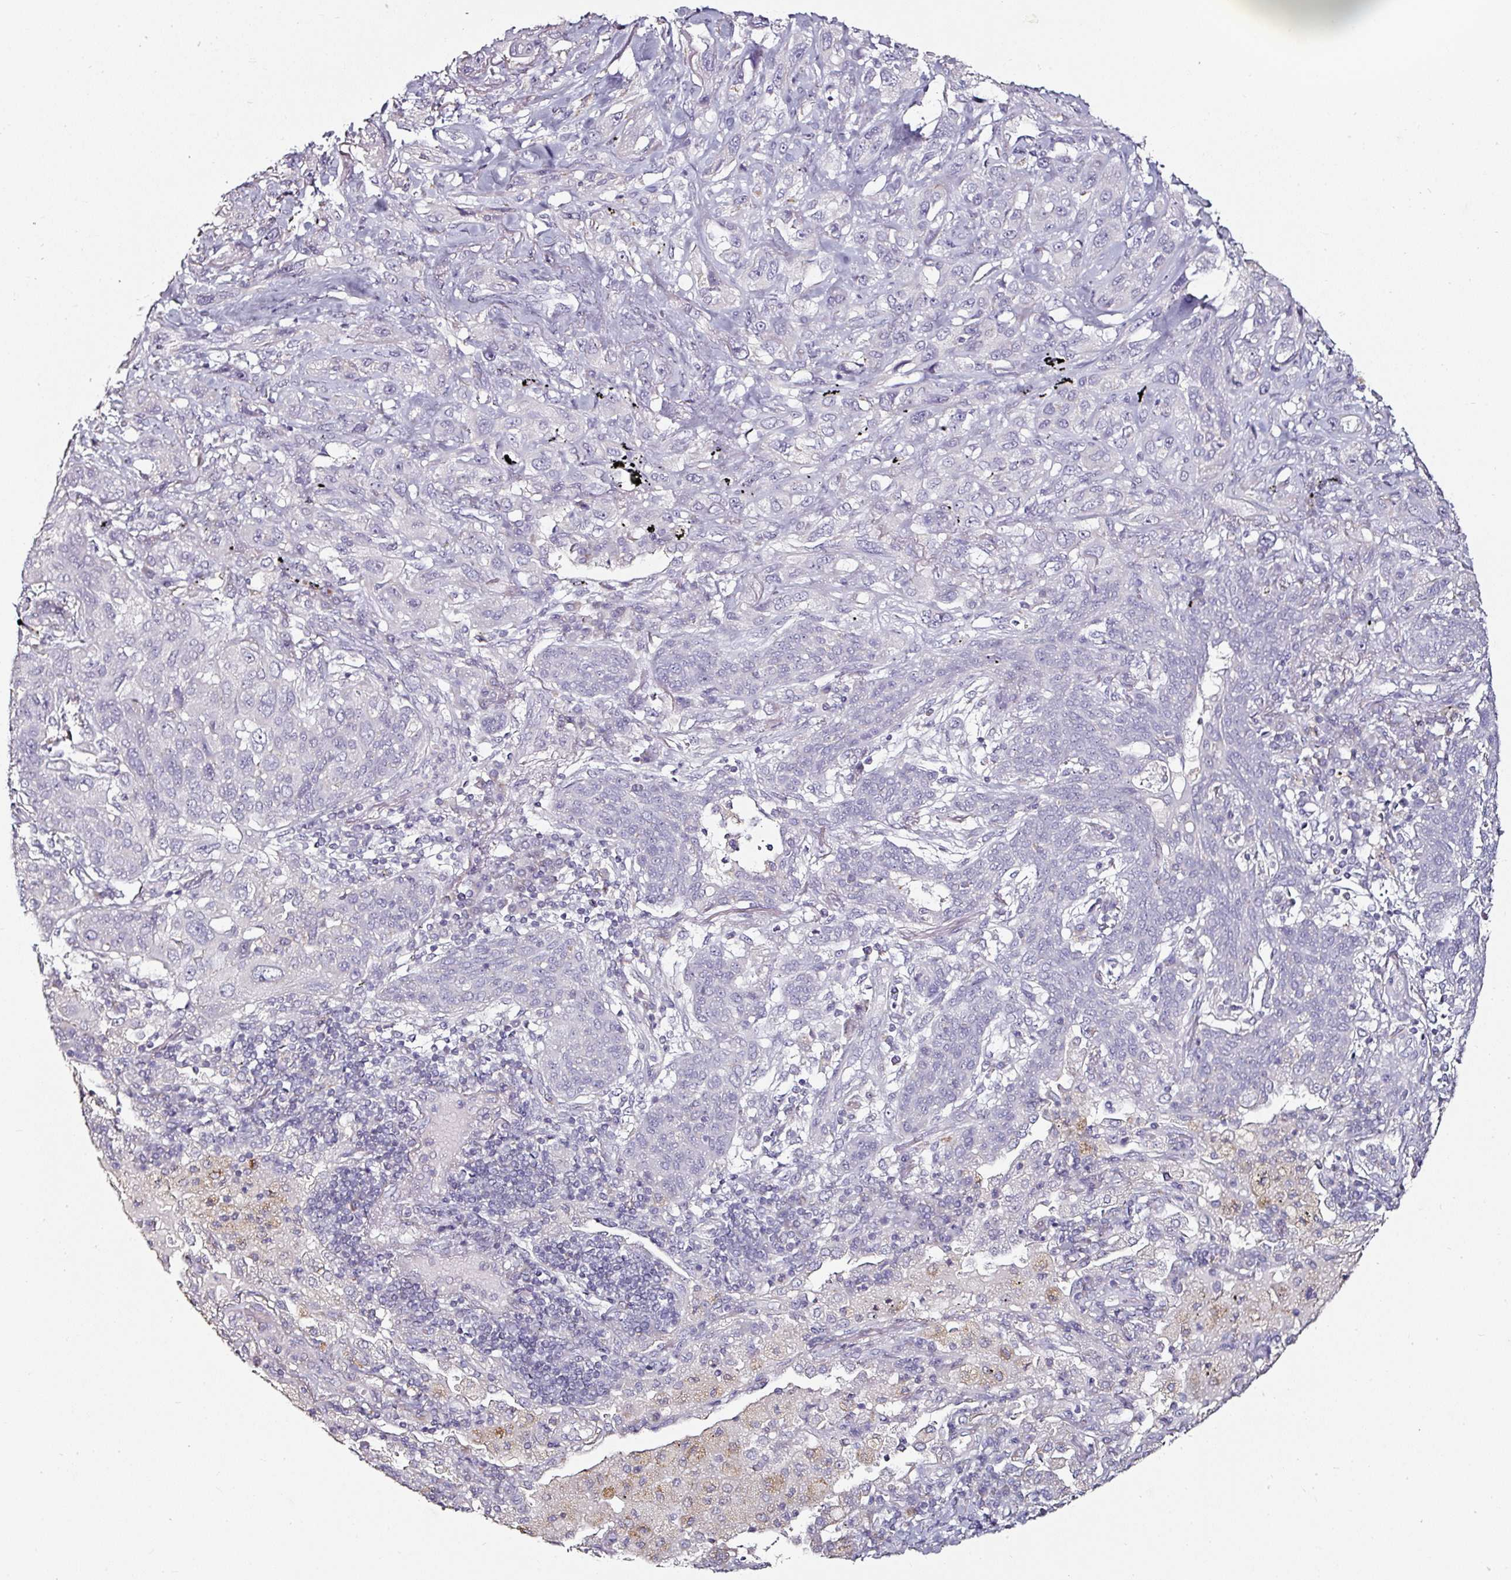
{"staining": {"intensity": "negative", "quantity": "none", "location": "none"}, "tissue": "lung cancer", "cell_type": "Tumor cells", "image_type": "cancer", "snomed": [{"axis": "morphology", "description": "Squamous cell carcinoma, NOS"}, {"axis": "topography", "description": "Lung"}], "caption": "The micrograph demonstrates no significant expression in tumor cells of lung cancer (squamous cell carcinoma).", "gene": "CAP2", "patient": {"sex": "female", "age": 70}}